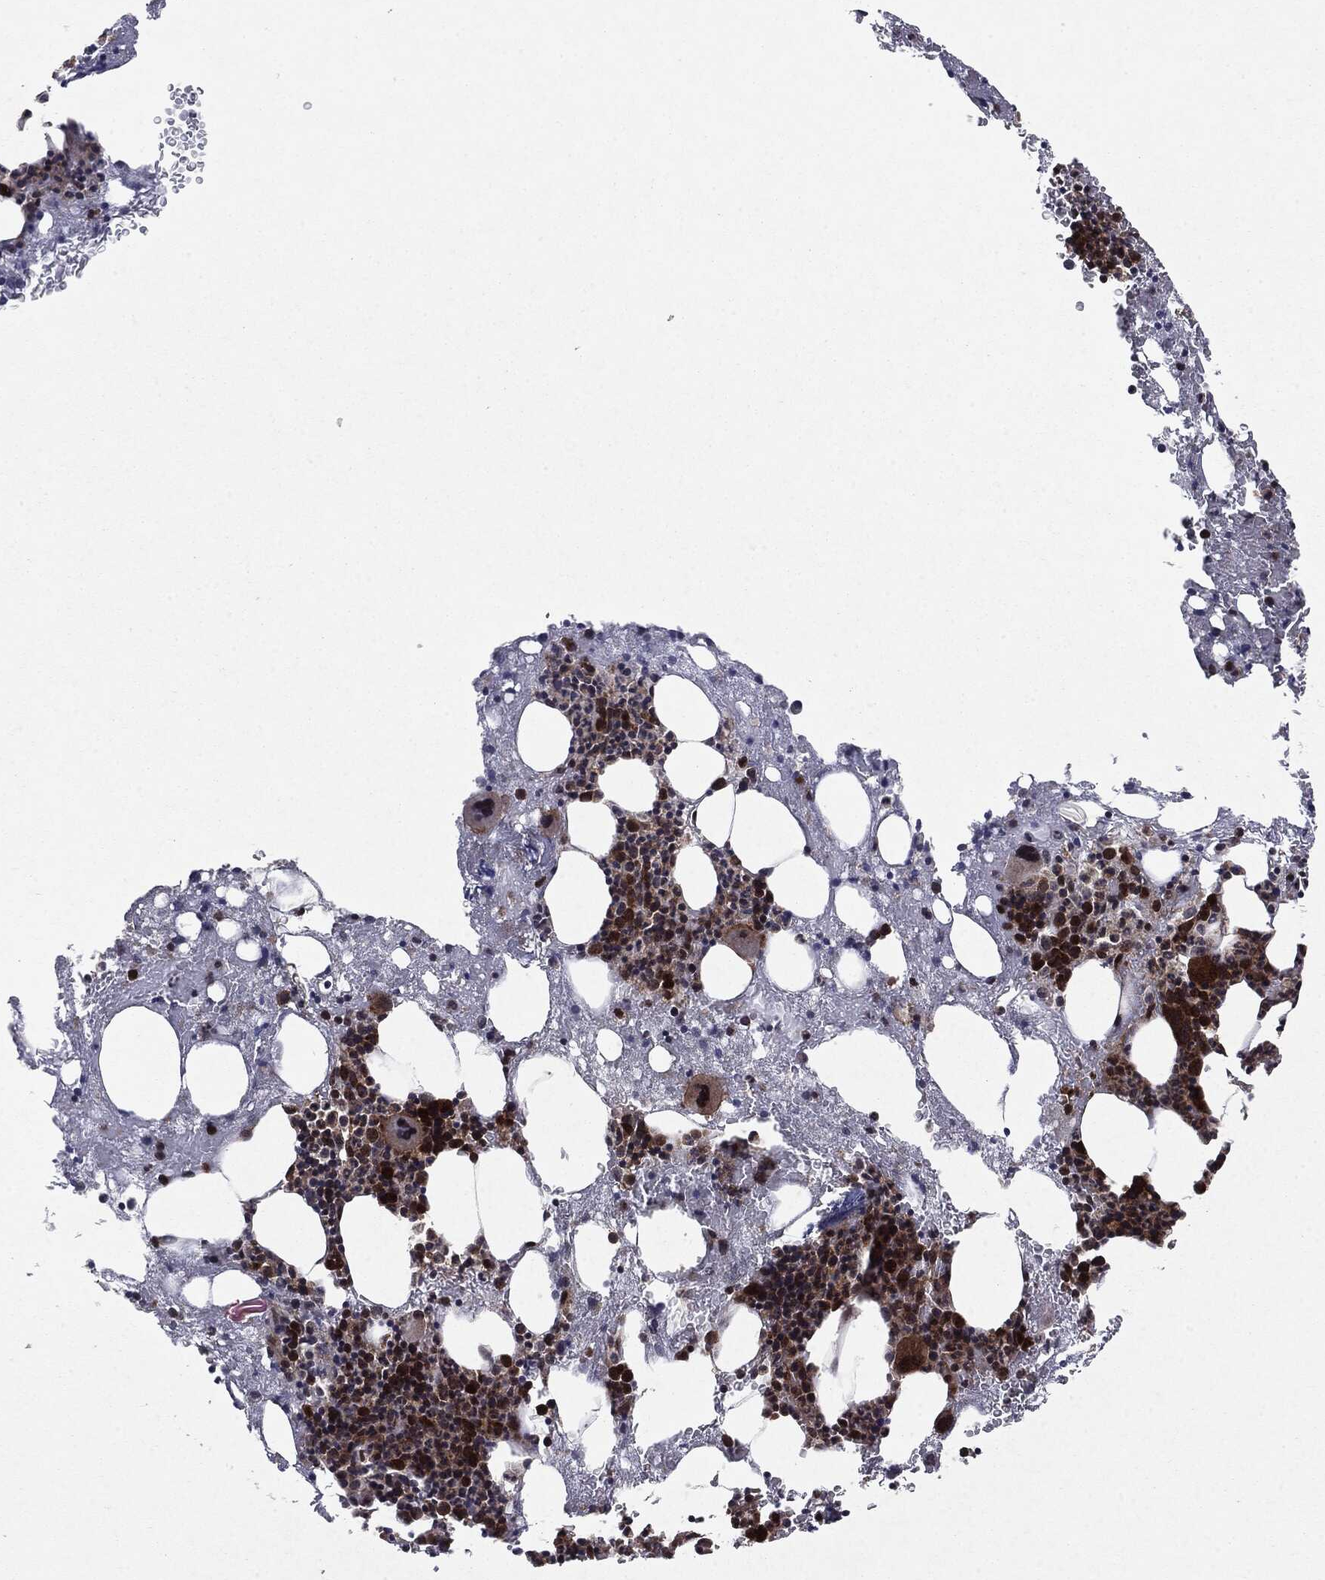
{"staining": {"intensity": "strong", "quantity": ">75%", "location": "cytoplasmic/membranous,nuclear"}, "tissue": "bone marrow", "cell_type": "Hematopoietic cells", "image_type": "normal", "snomed": [{"axis": "morphology", "description": "Normal tissue, NOS"}, {"axis": "topography", "description": "Bone marrow"}], "caption": "Benign bone marrow exhibits strong cytoplasmic/membranous,nuclear expression in approximately >75% of hematopoietic cells.", "gene": "OTUB1", "patient": {"sex": "female", "age": 54}}